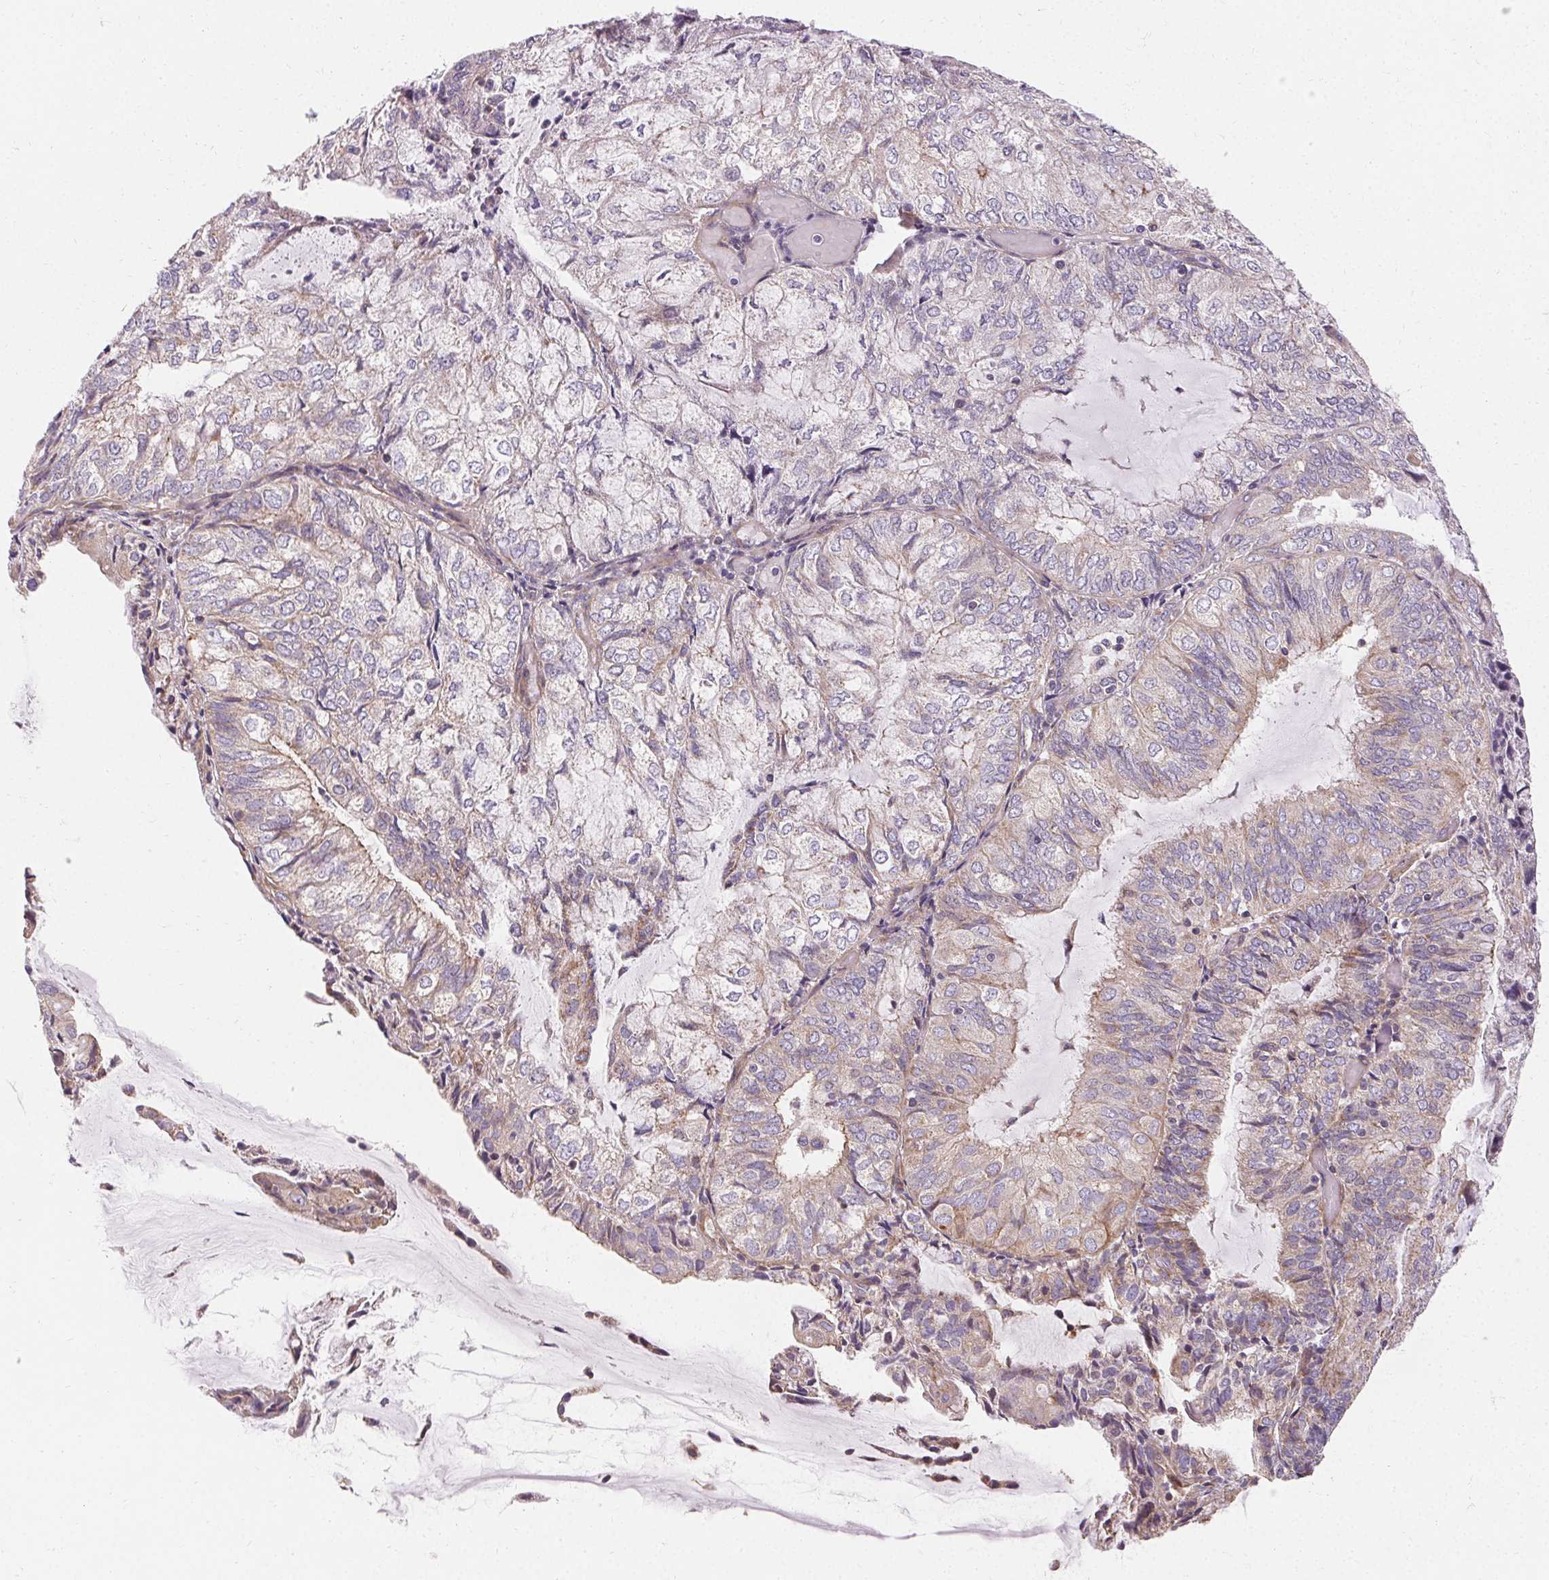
{"staining": {"intensity": "negative", "quantity": "none", "location": "none"}, "tissue": "endometrial cancer", "cell_type": "Tumor cells", "image_type": "cancer", "snomed": [{"axis": "morphology", "description": "Adenocarcinoma, NOS"}, {"axis": "topography", "description": "Endometrium"}], "caption": "Immunohistochemistry micrograph of adenocarcinoma (endometrial) stained for a protein (brown), which shows no expression in tumor cells.", "gene": "APLP1", "patient": {"sex": "female", "age": 81}}